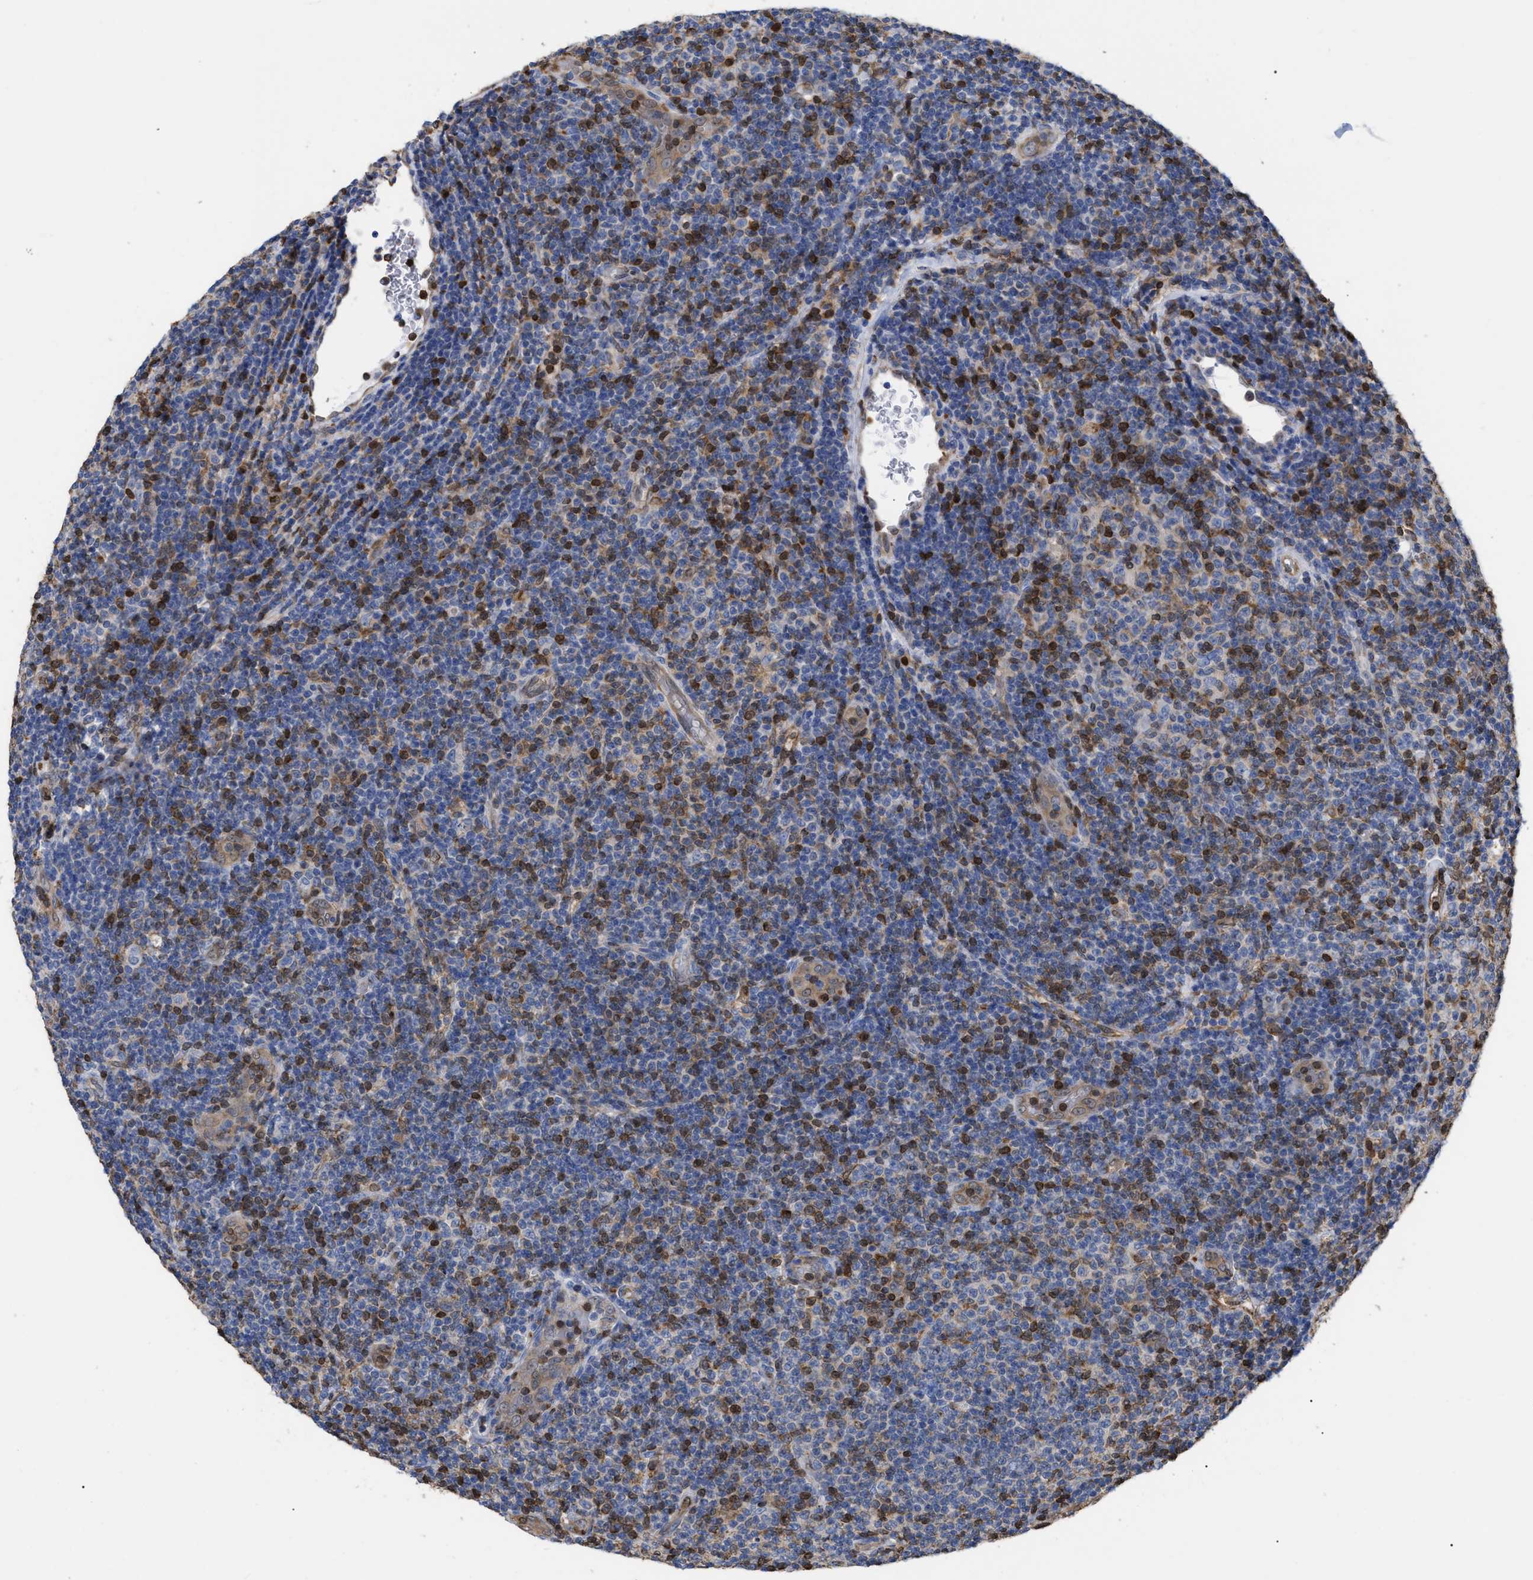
{"staining": {"intensity": "negative", "quantity": "none", "location": "none"}, "tissue": "lymphoma", "cell_type": "Tumor cells", "image_type": "cancer", "snomed": [{"axis": "morphology", "description": "Malignant lymphoma, non-Hodgkin's type, Low grade"}, {"axis": "topography", "description": "Lymph node"}], "caption": "Tumor cells show no significant protein positivity in lymphoma.", "gene": "GIMAP4", "patient": {"sex": "male", "age": 83}}